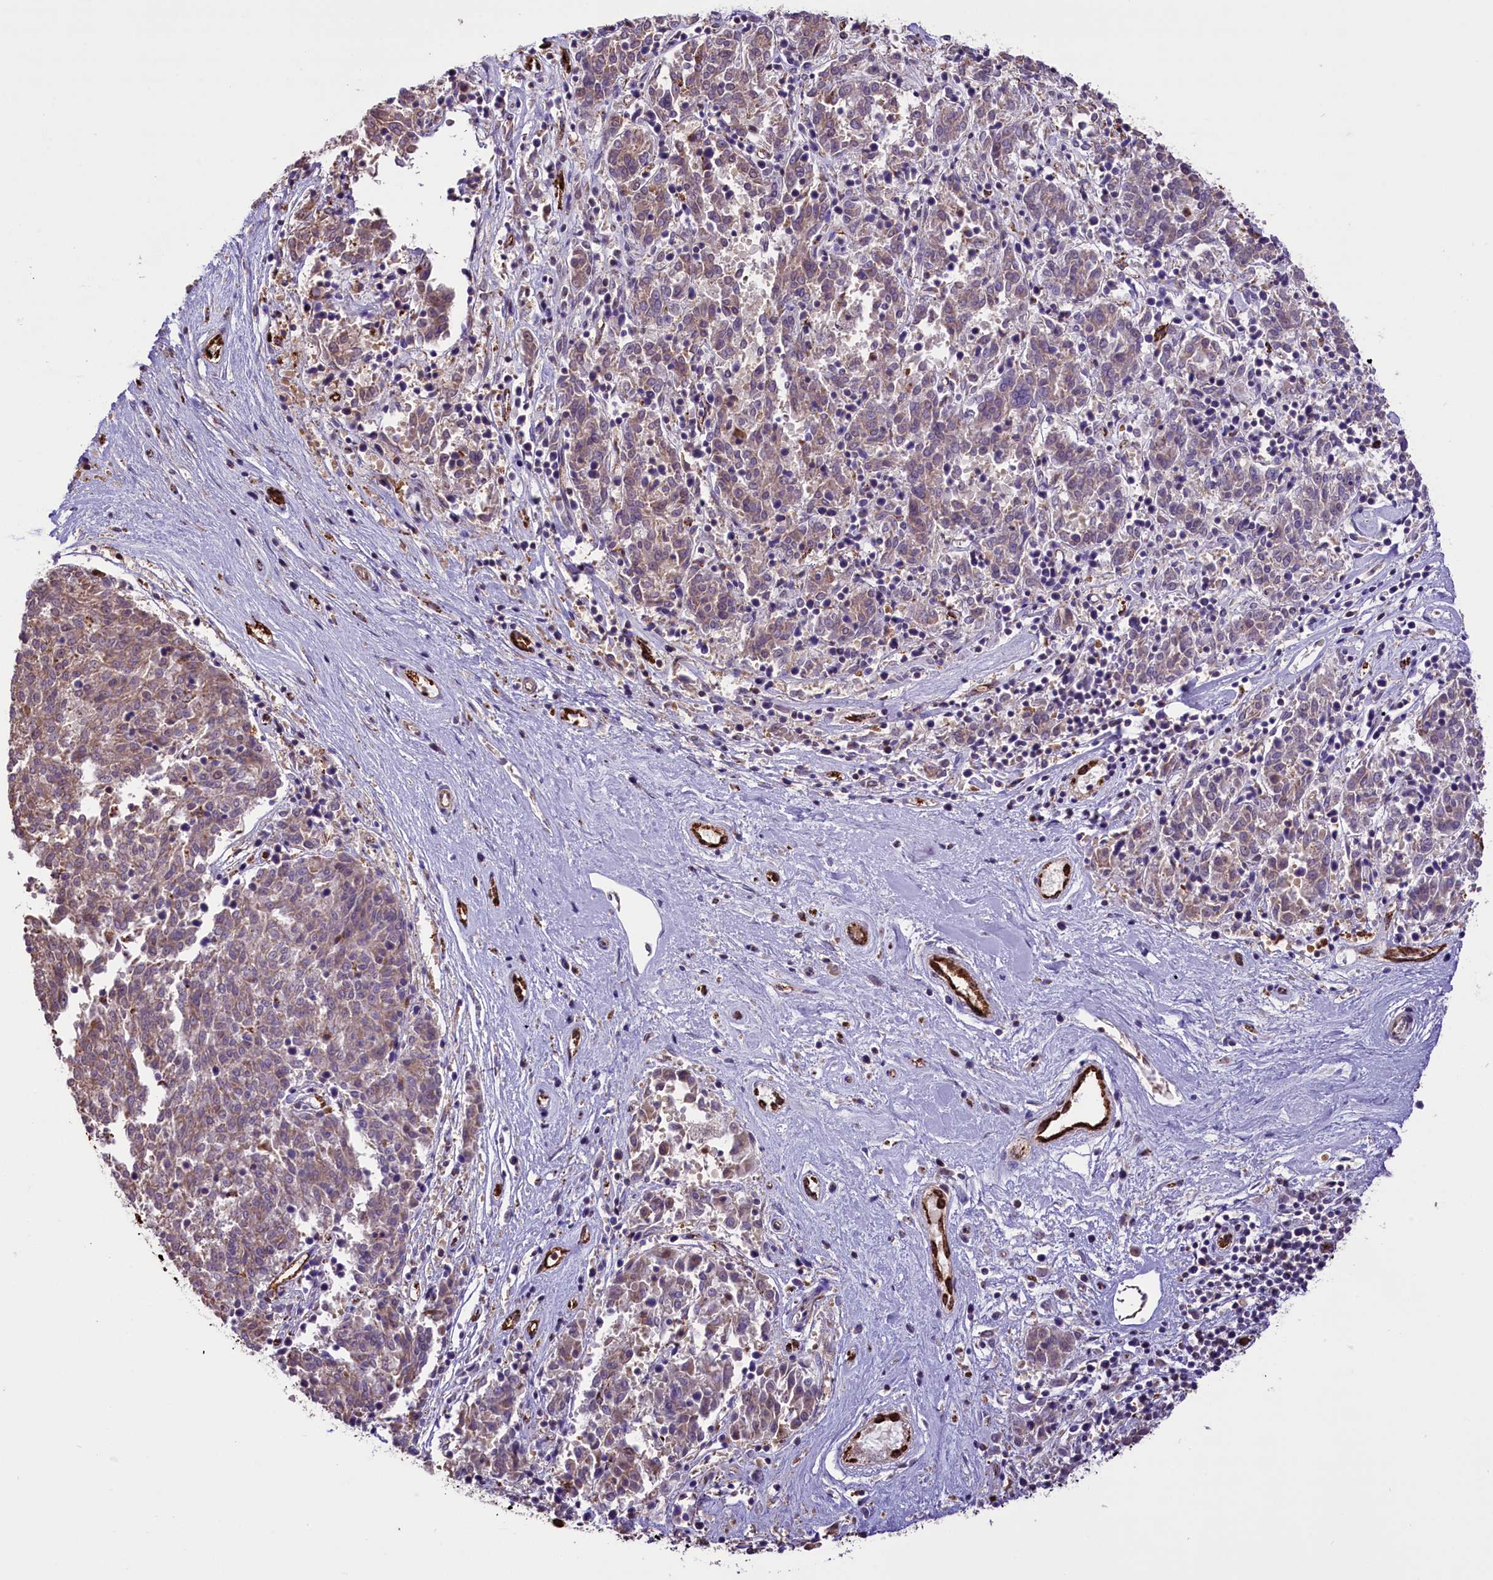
{"staining": {"intensity": "weak", "quantity": "25%-75%", "location": "cytoplasmic/membranous,nuclear"}, "tissue": "melanoma", "cell_type": "Tumor cells", "image_type": "cancer", "snomed": [{"axis": "morphology", "description": "Malignant melanoma, NOS"}, {"axis": "topography", "description": "Skin"}], "caption": "A brown stain shows weak cytoplasmic/membranous and nuclear expression of a protein in malignant melanoma tumor cells.", "gene": "MRPL54", "patient": {"sex": "female", "age": 72}}